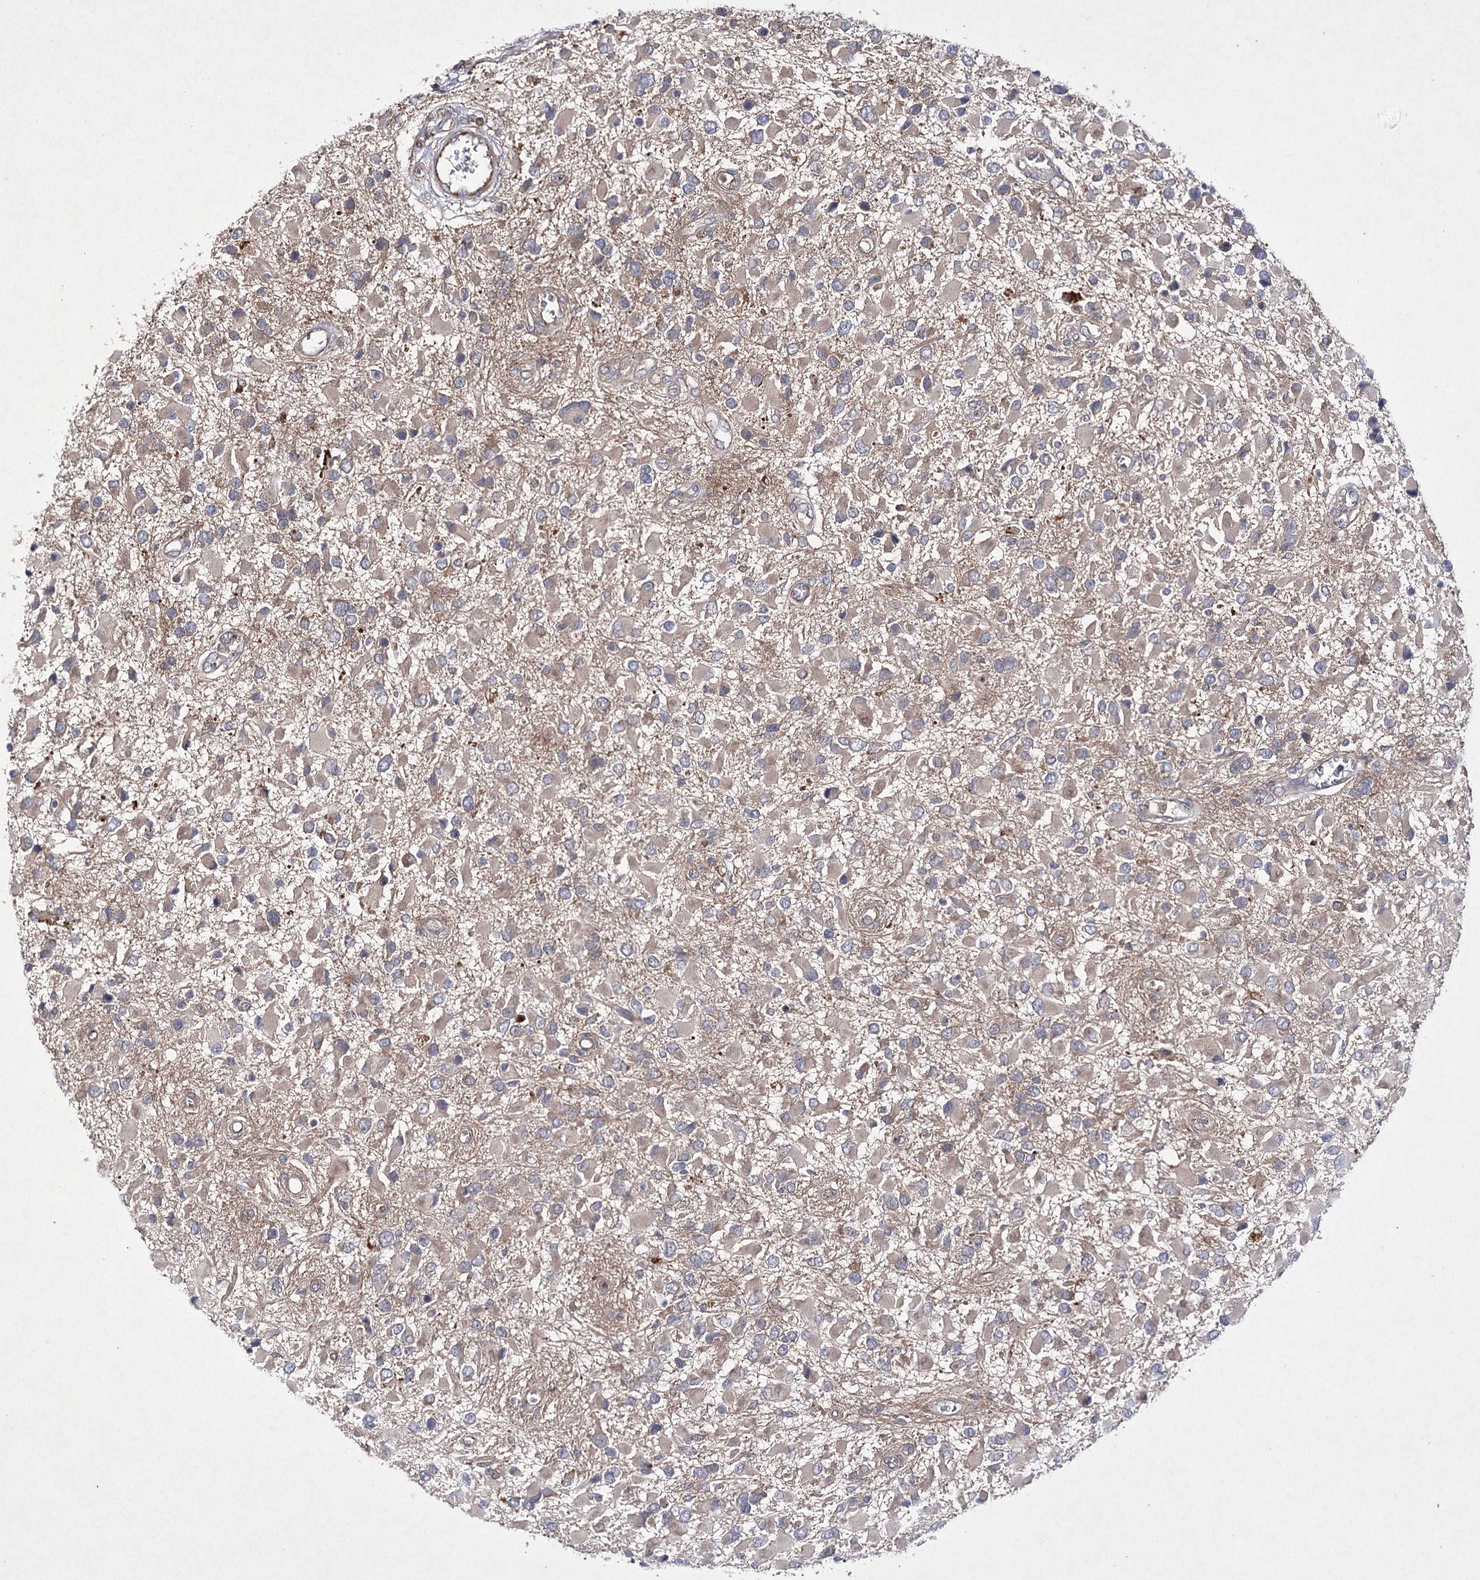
{"staining": {"intensity": "weak", "quantity": ">75%", "location": "cytoplasmic/membranous"}, "tissue": "glioma", "cell_type": "Tumor cells", "image_type": "cancer", "snomed": [{"axis": "morphology", "description": "Glioma, malignant, High grade"}, {"axis": "topography", "description": "Brain"}], "caption": "Immunohistochemical staining of human glioma exhibits low levels of weak cytoplasmic/membranous positivity in about >75% of tumor cells.", "gene": "BCR", "patient": {"sex": "male", "age": 53}}